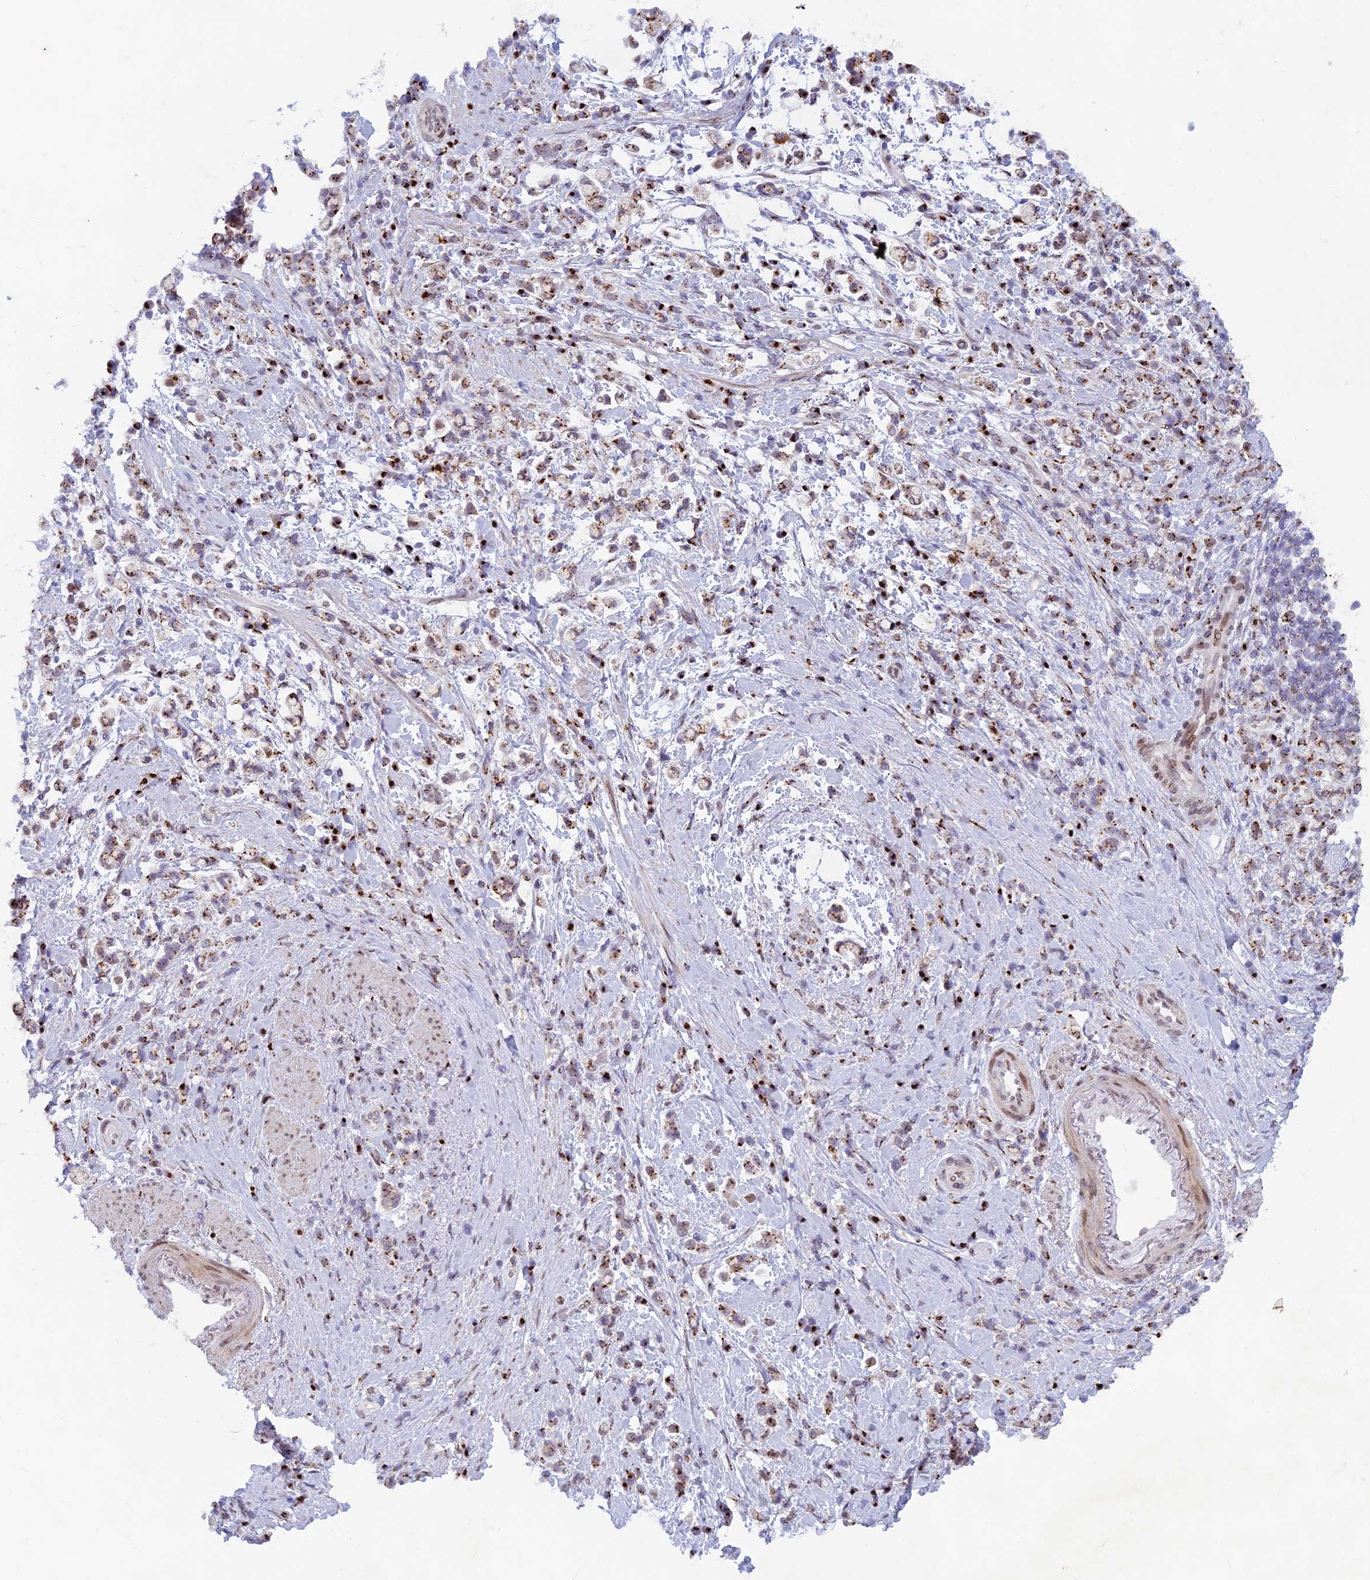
{"staining": {"intensity": "strong", "quantity": "25%-75%", "location": "cytoplasmic/membranous"}, "tissue": "stomach cancer", "cell_type": "Tumor cells", "image_type": "cancer", "snomed": [{"axis": "morphology", "description": "Adenocarcinoma, NOS"}, {"axis": "topography", "description": "Stomach"}], "caption": "Stomach cancer stained with immunohistochemistry shows strong cytoplasmic/membranous positivity in about 25%-75% of tumor cells.", "gene": "FAM3C", "patient": {"sex": "female", "age": 60}}